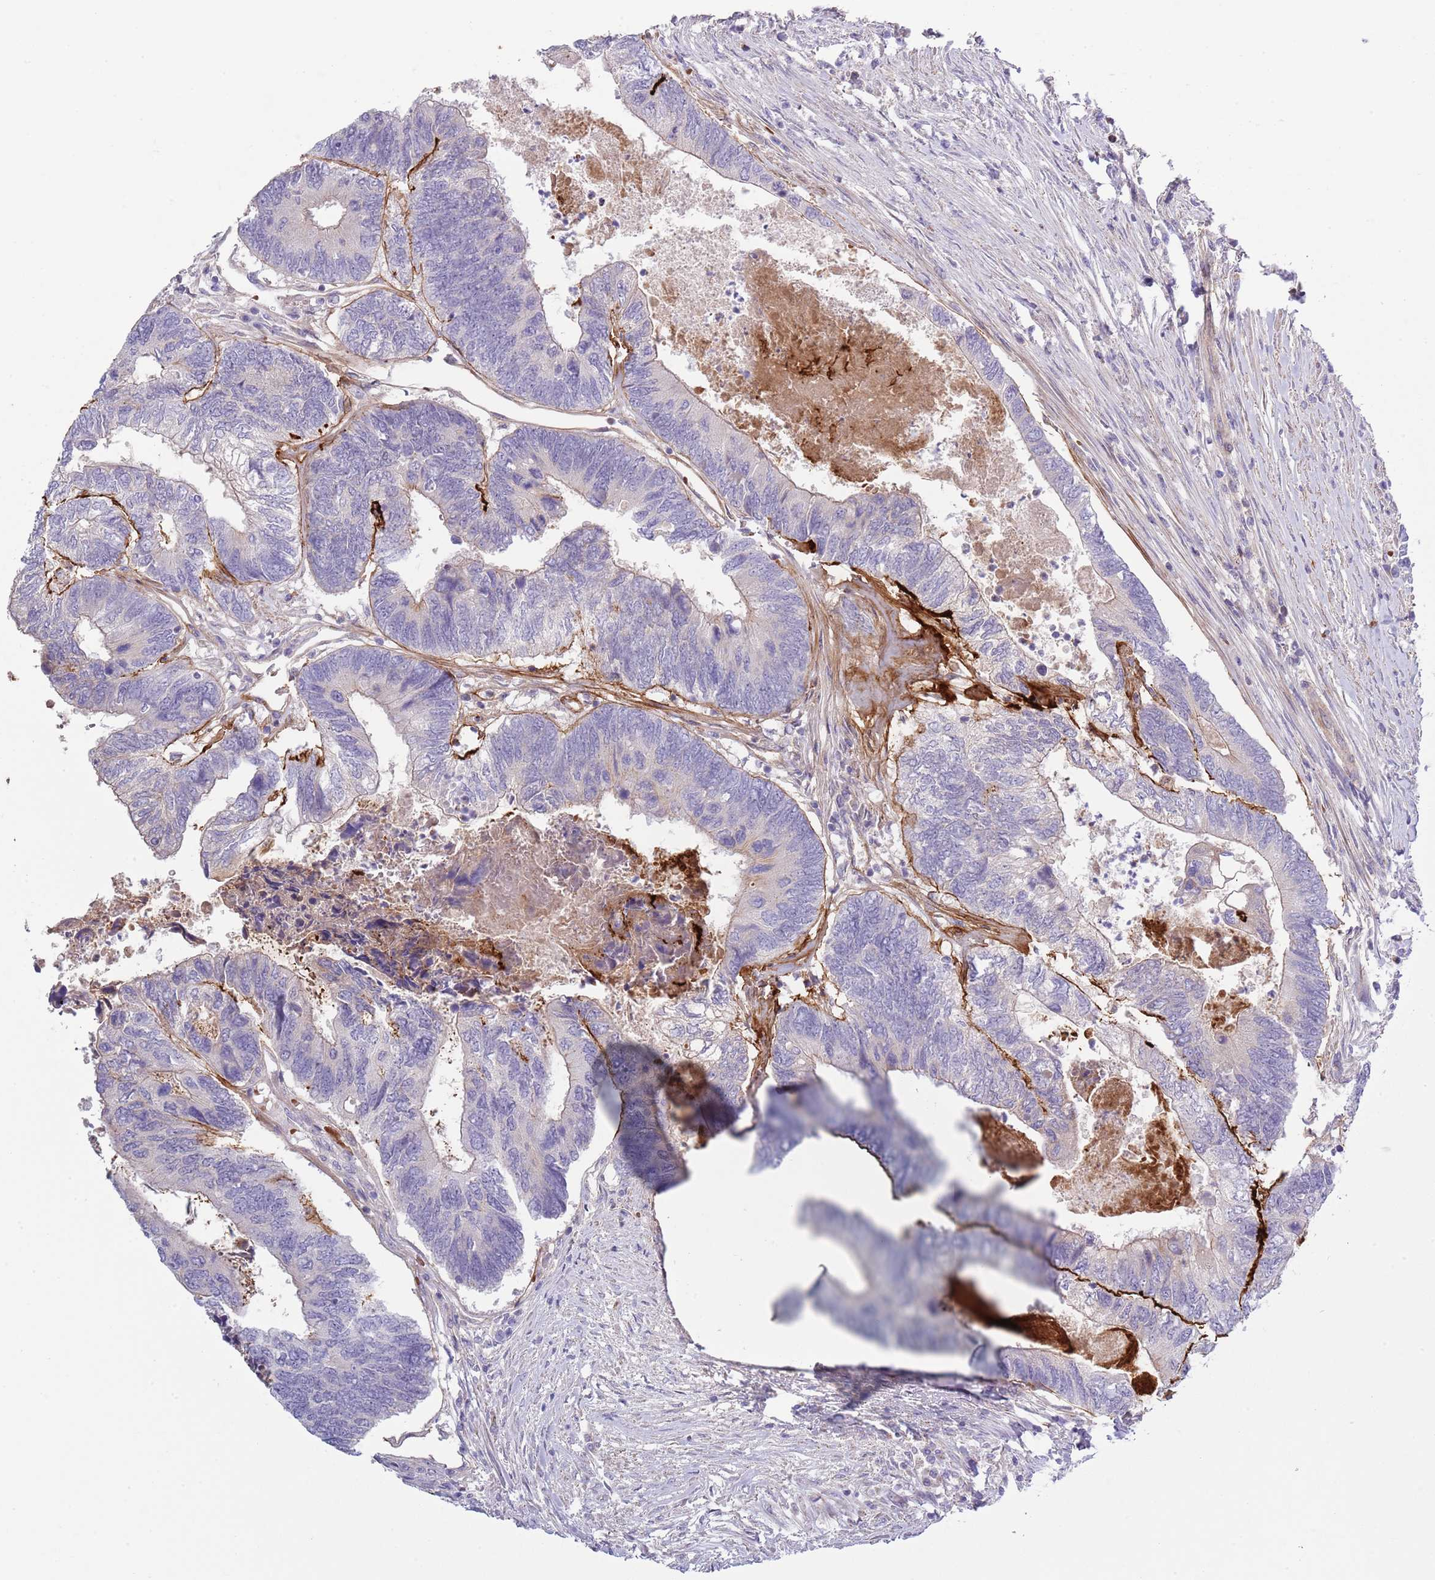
{"staining": {"intensity": "negative", "quantity": "none", "location": "none"}, "tissue": "colorectal cancer", "cell_type": "Tumor cells", "image_type": "cancer", "snomed": [{"axis": "morphology", "description": "Adenocarcinoma, NOS"}, {"axis": "topography", "description": "Colon"}], "caption": "Colorectal adenocarcinoma was stained to show a protein in brown. There is no significant expression in tumor cells.", "gene": "TINAGL1", "patient": {"sex": "female", "age": 67}}